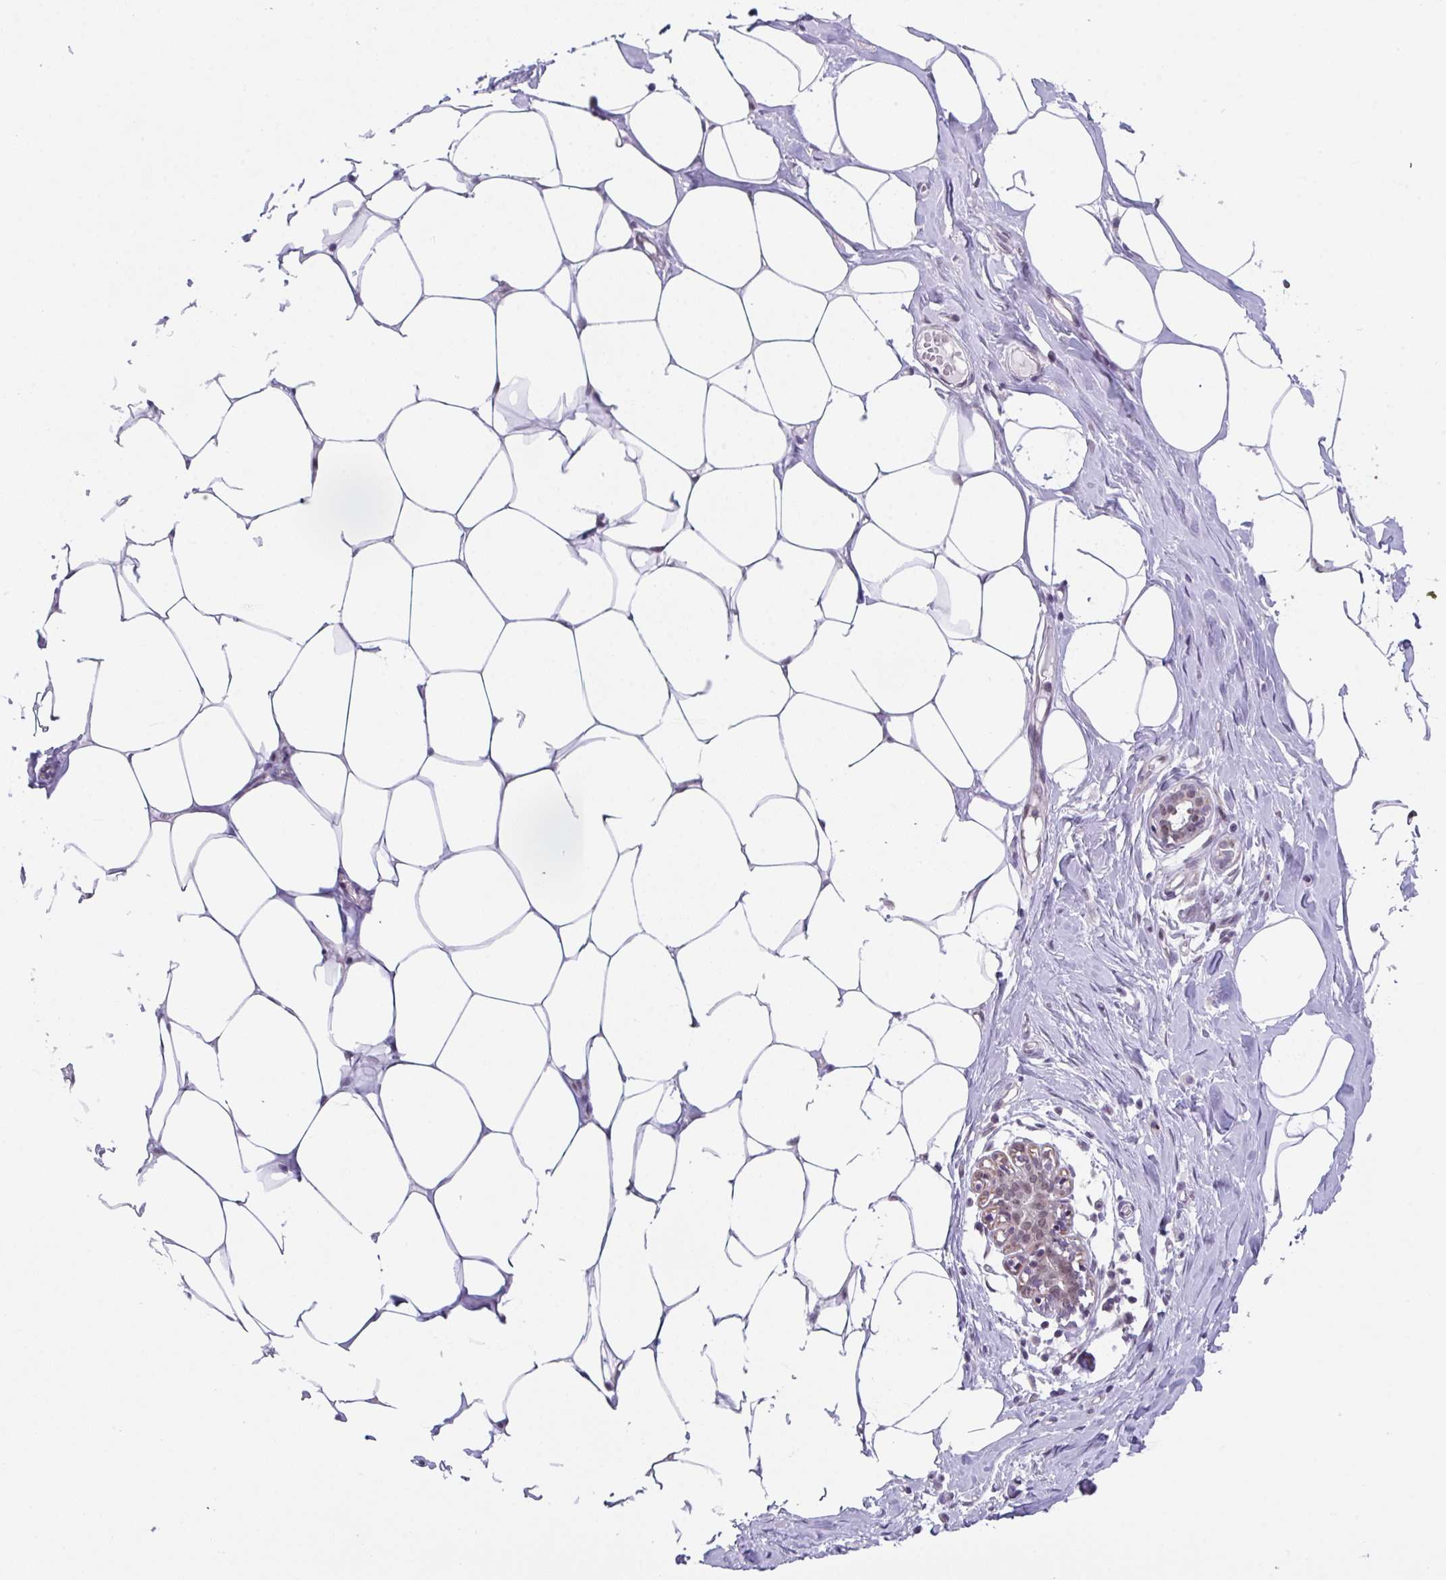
{"staining": {"intensity": "negative", "quantity": "none", "location": "none"}, "tissue": "breast", "cell_type": "Adipocytes", "image_type": "normal", "snomed": [{"axis": "morphology", "description": "Normal tissue, NOS"}, {"axis": "topography", "description": "Breast"}], "caption": "This is an immunohistochemistry (IHC) histopathology image of unremarkable breast. There is no staining in adipocytes.", "gene": "RBM18", "patient": {"sex": "female", "age": 27}}